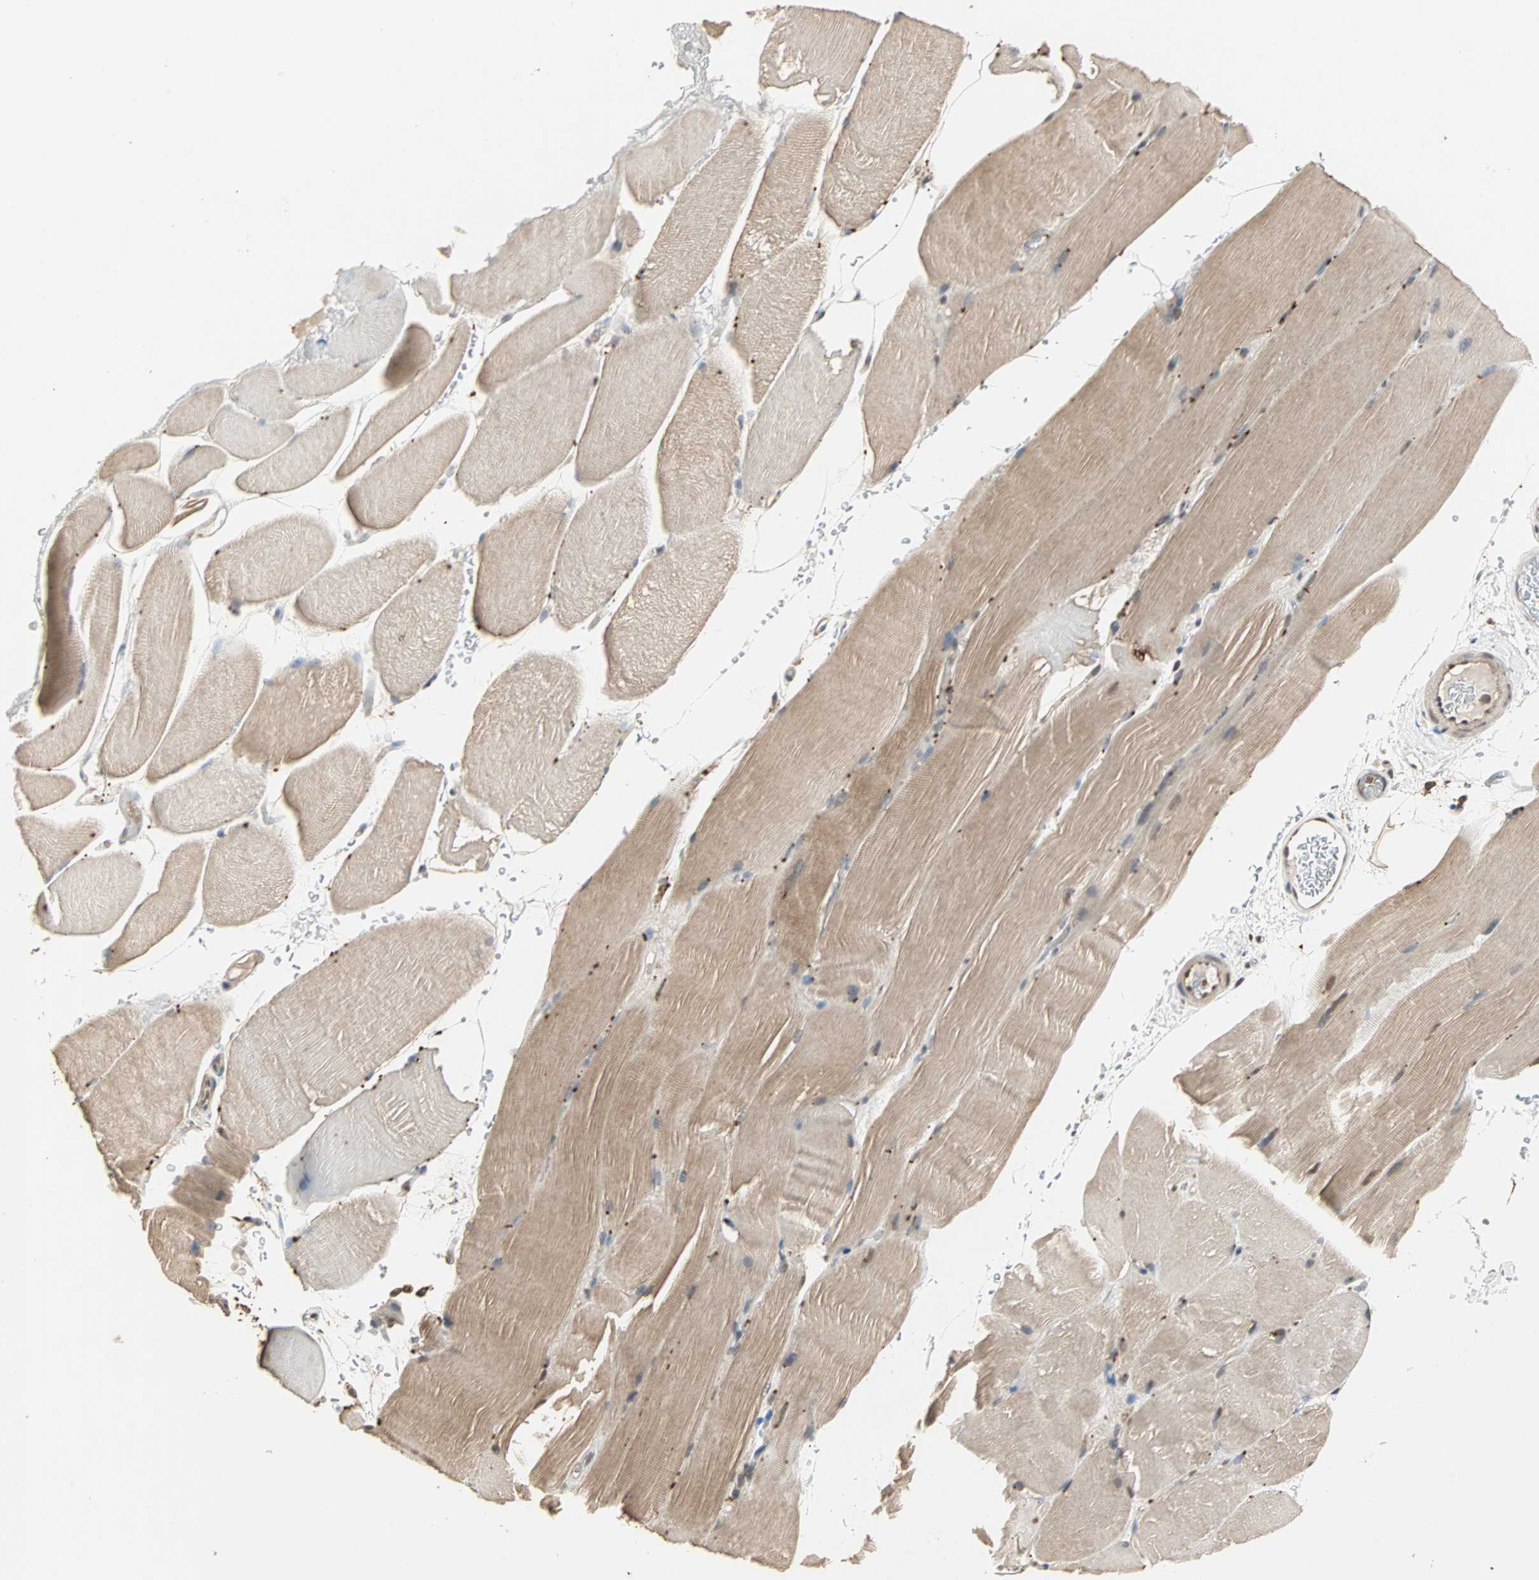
{"staining": {"intensity": "moderate", "quantity": "25%-75%", "location": "cytoplasmic/membranous"}, "tissue": "skeletal muscle", "cell_type": "Myocytes", "image_type": "normal", "snomed": [{"axis": "morphology", "description": "Normal tissue, NOS"}, {"axis": "topography", "description": "Skeletal muscle"}], "caption": "Immunohistochemistry staining of unremarkable skeletal muscle, which exhibits medium levels of moderate cytoplasmic/membranous staining in about 25%-75% of myocytes indicating moderate cytoplasmic/membranous protein expression. The staining was performed using DAB (brown) for protein detection and nuclei were counterstained in hematoxylin (blue).", "gene": "DRG2", "patient": {"sex": "female", "age": 37}}